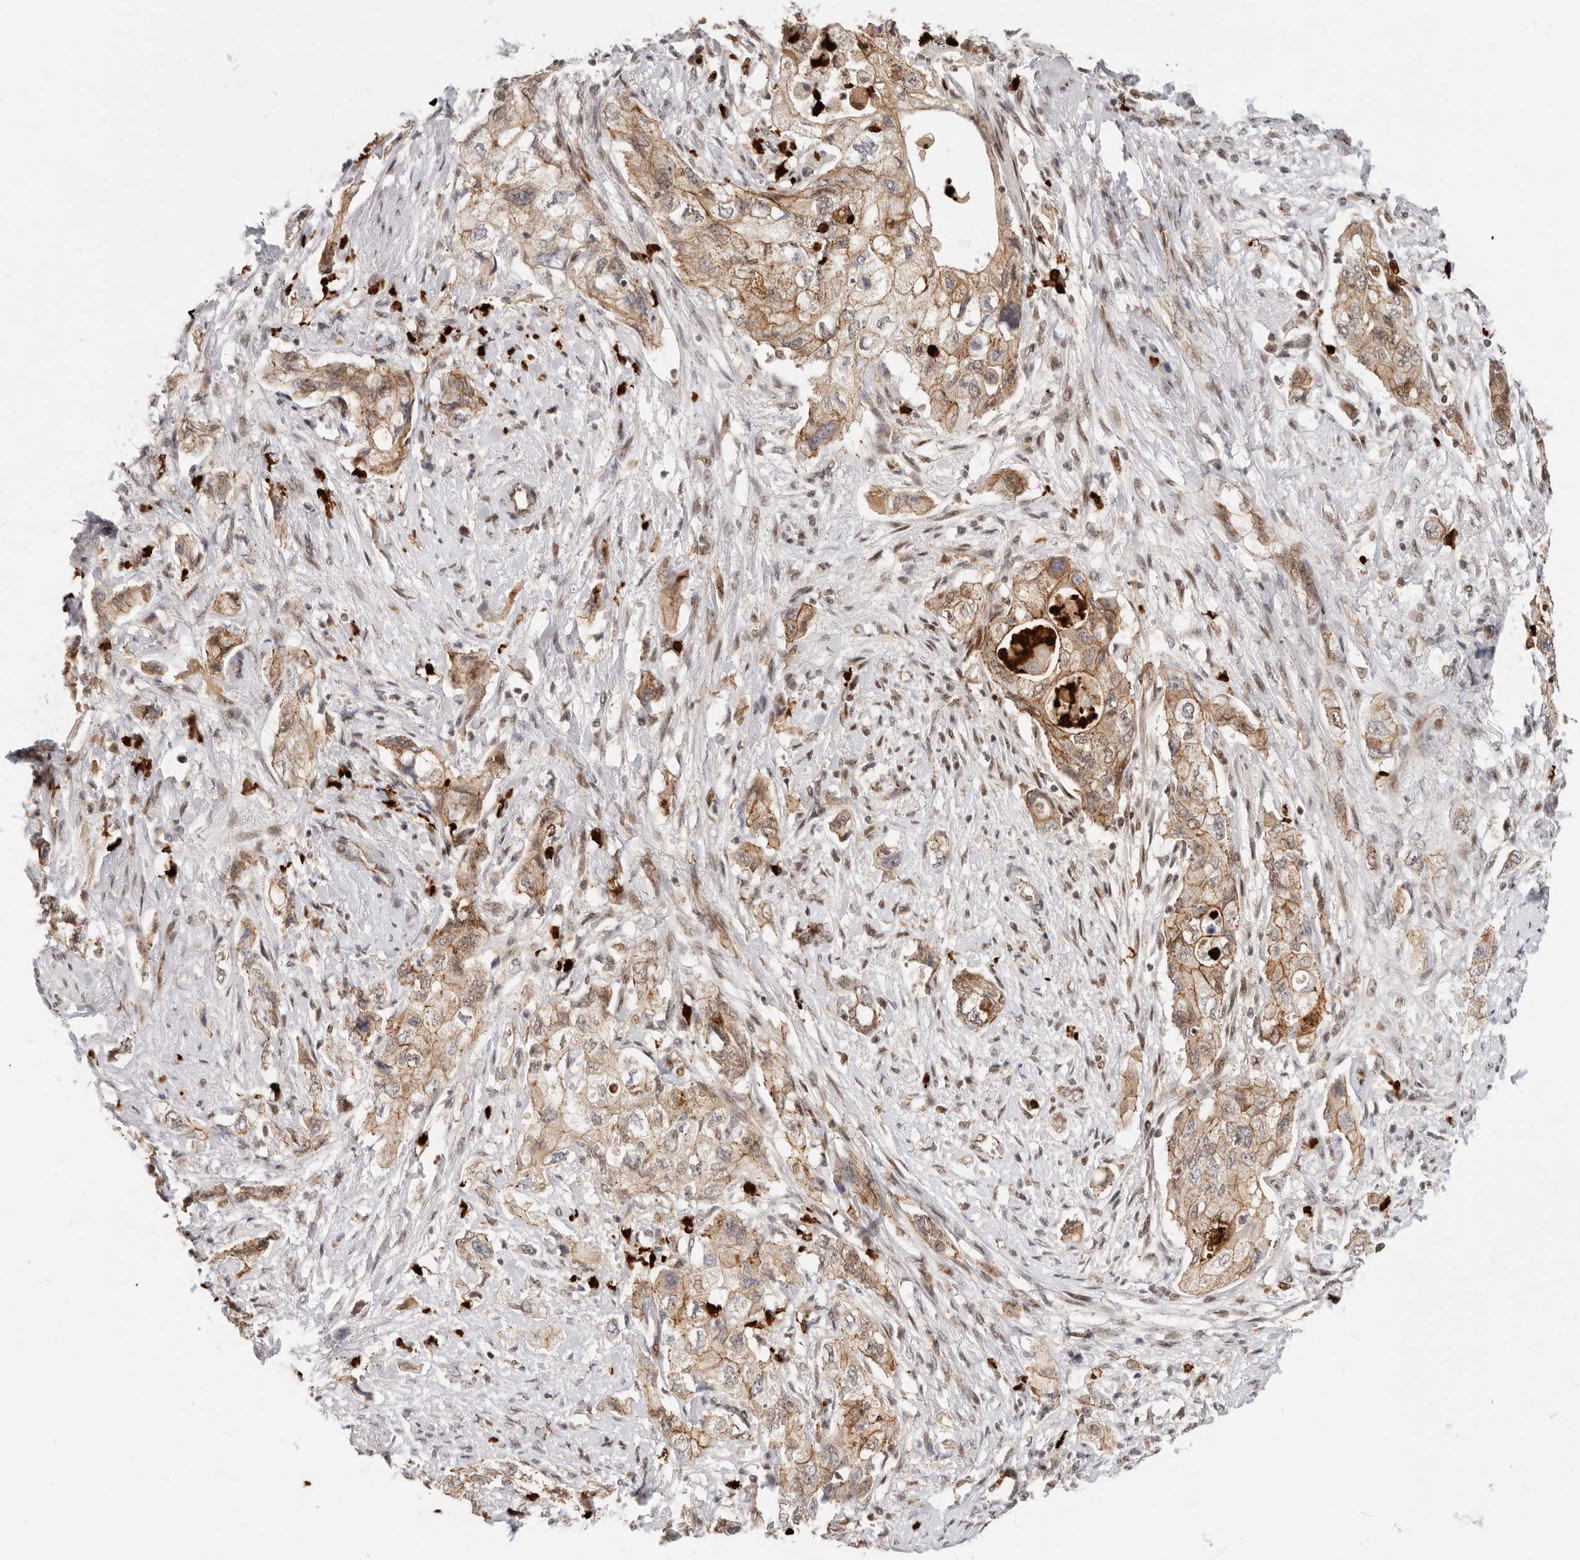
{"staining": {"intensity": "moderate", "quantity": ">75%", "location": "cytoplasmic/membranous"}, "tissue": "pancreatic cancer", "cell_type": "Tumor cells", "image_type": "cancer", "snomed": [{"axis": "morphology", "description": "Adenocarcinoma, NOS"}, {"axis": "topography", "description": "Pancreas"}], "caption": "Immunohistochemistry photomicrograph of human pancreatic cancer (adenocarcinoma) stained for a protein (brown), which demonstrates medium levels of moderate cytoplasmic/membranous expression in about >75% of tumor cells.", "gene": "AFDN", "patient": {"sex": "female", "age": 73}}